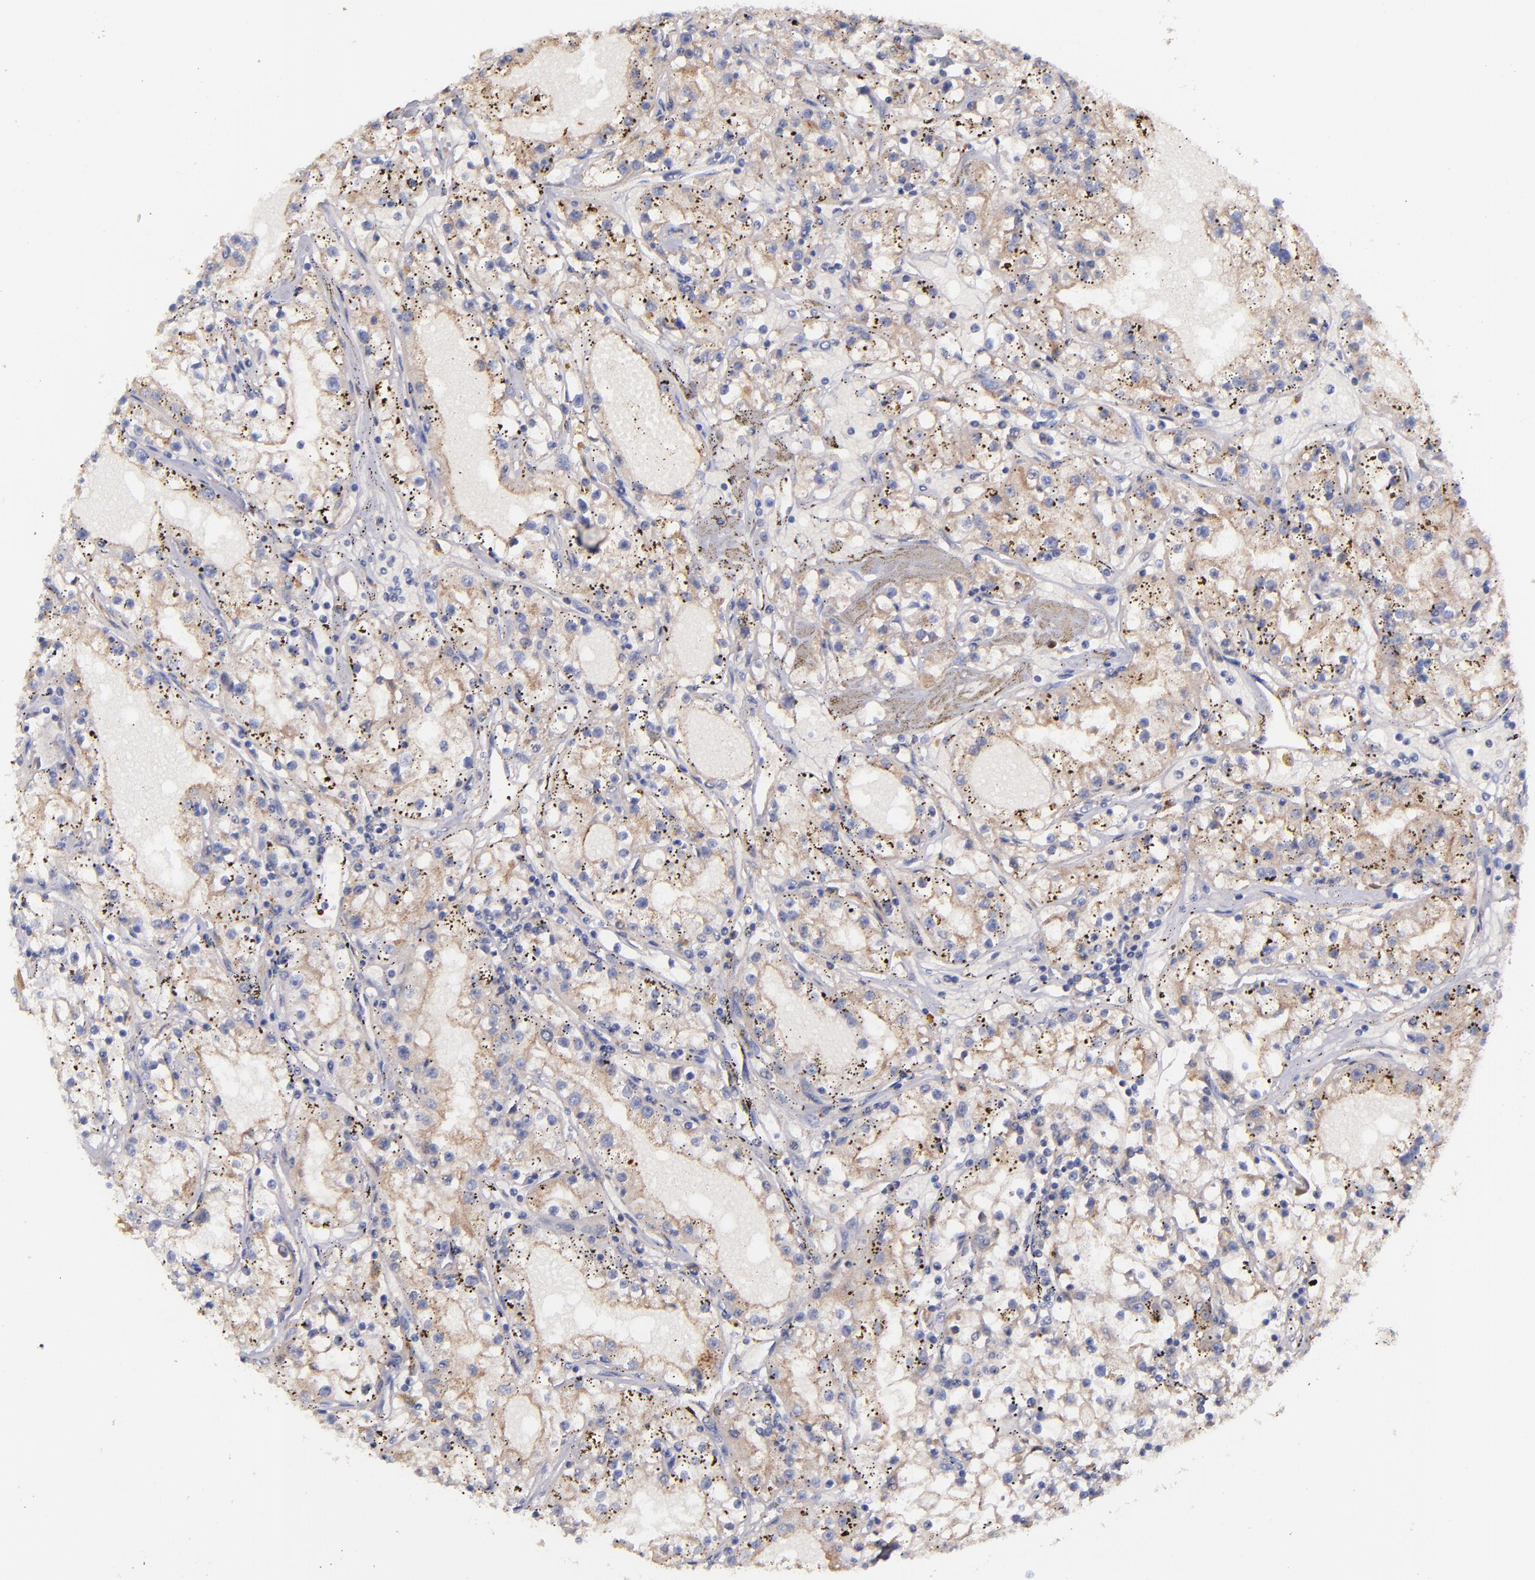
{"staining": {"intensity": "moderate", "quantity": ">75%", "location": "cytoplasmic/membranous"}, "tissue": "renal cancer", "cell_type": "Tumor cells", "image_type": "cancer", "snomed": [{"axis": "morphology", "description": "Adenocarcinoma, NOS"}, {"axis": "topography", "description": "Kidney"}], "caption": "A brown stain highlights moderate cytoplasmic/membranous positivity of a protein in renal cancer (adenocarcinoma) tumor cells. Ihc stains the protein in brown and the nuclei are stained blue.", "gene": "KNG1", "patient": {"sex": "male", "age": 56}}